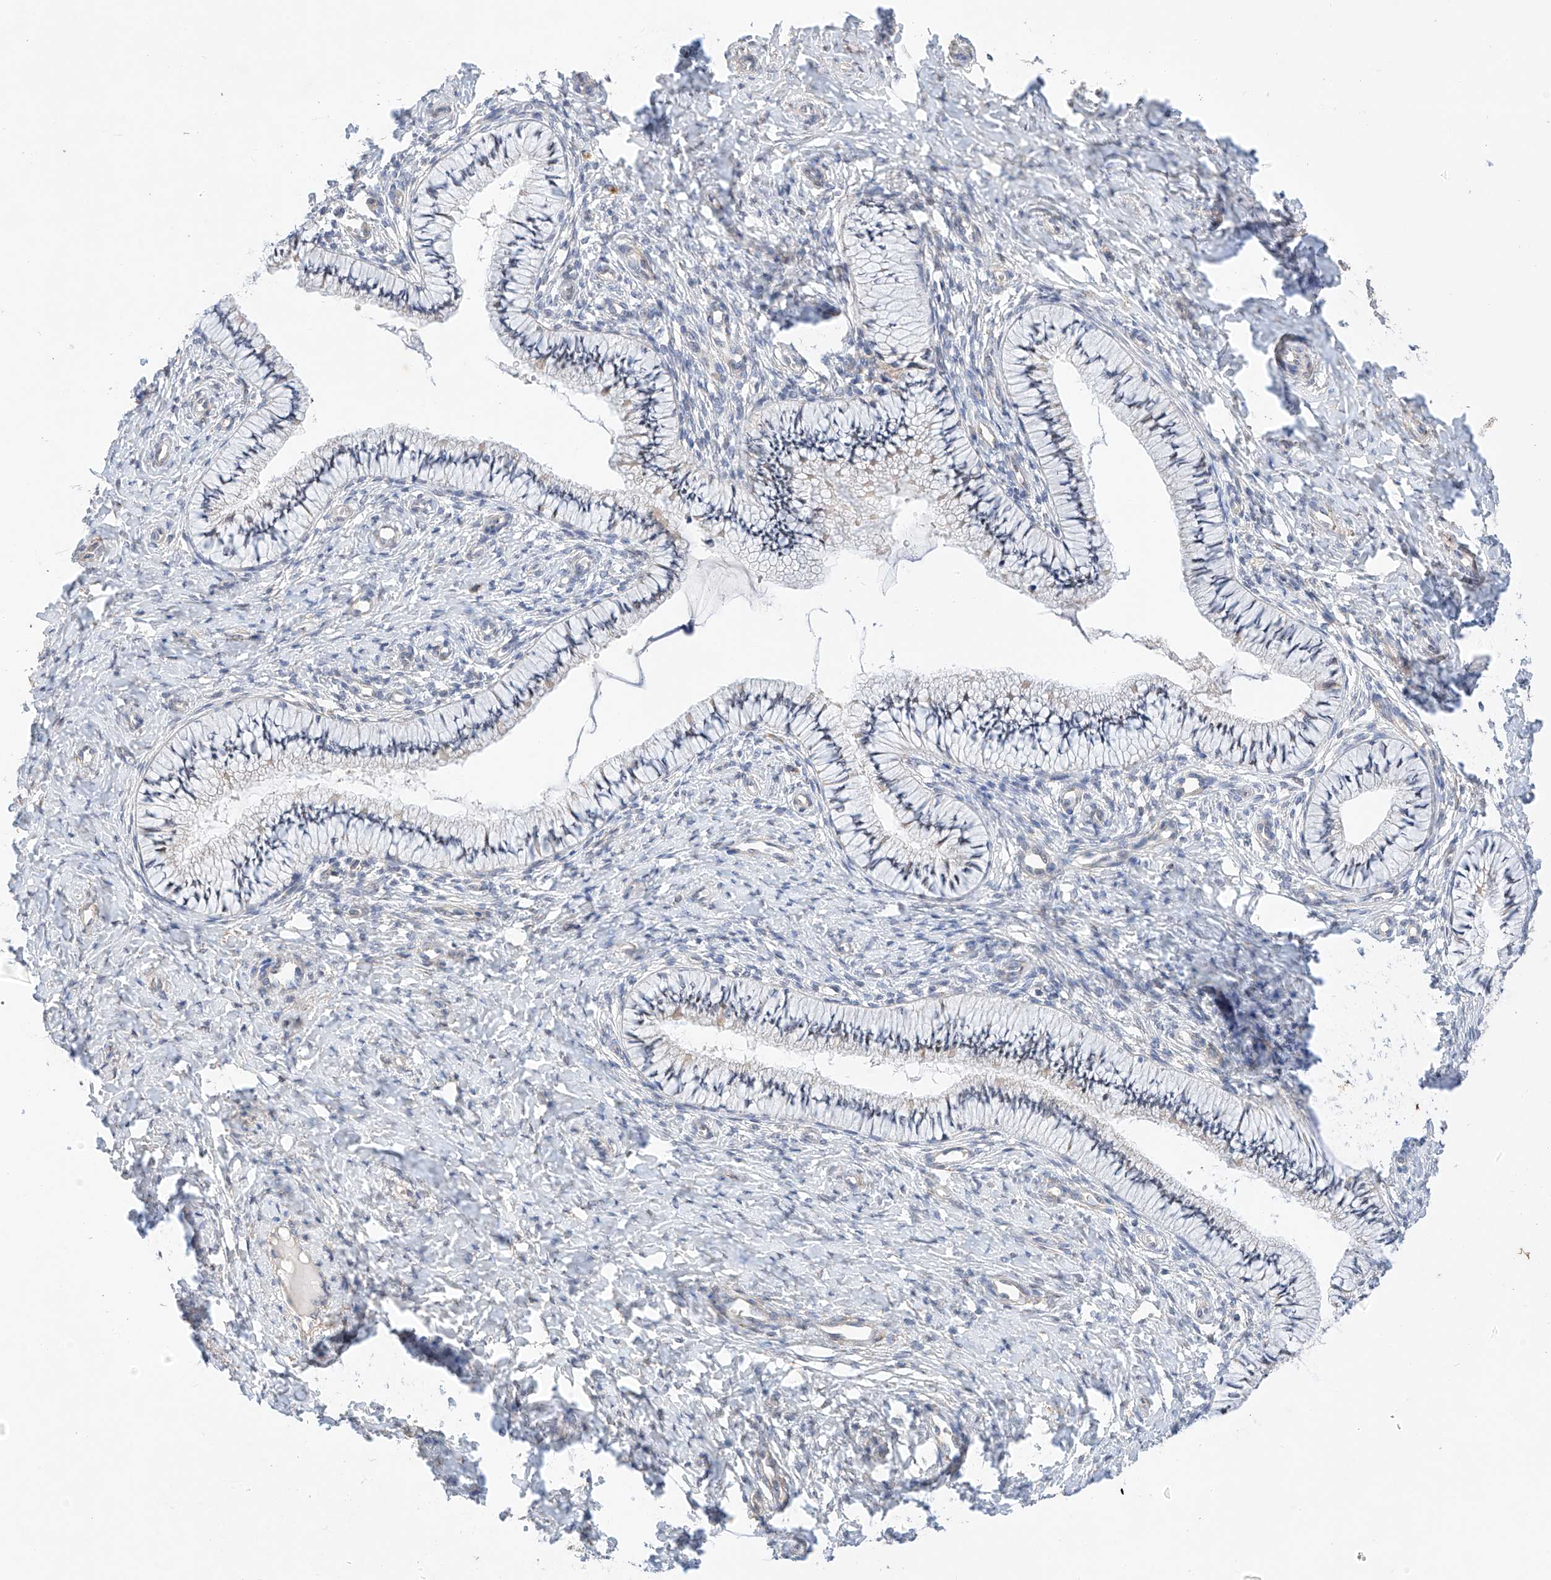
{"staining": {"intensity": "moderate", "quantity": "<25%", "location": "cytoplasmic/membranous"}, "tissue": "cervix", "cell_type": "Glandular cells", "image_type": "normal", "snomed": [{"axis": "morphology", "description": "Normal tissue, NOS"}, {"axis": "topography", "description": "Cervix"}], "caption": "Human cervix stained with a brown dye demonstrates moderate cytoplasmic/membranous positive staining in about <25% of glandular cells.", "gene": "C6orf118", "patient": {"sex": "female", "age": 36}}